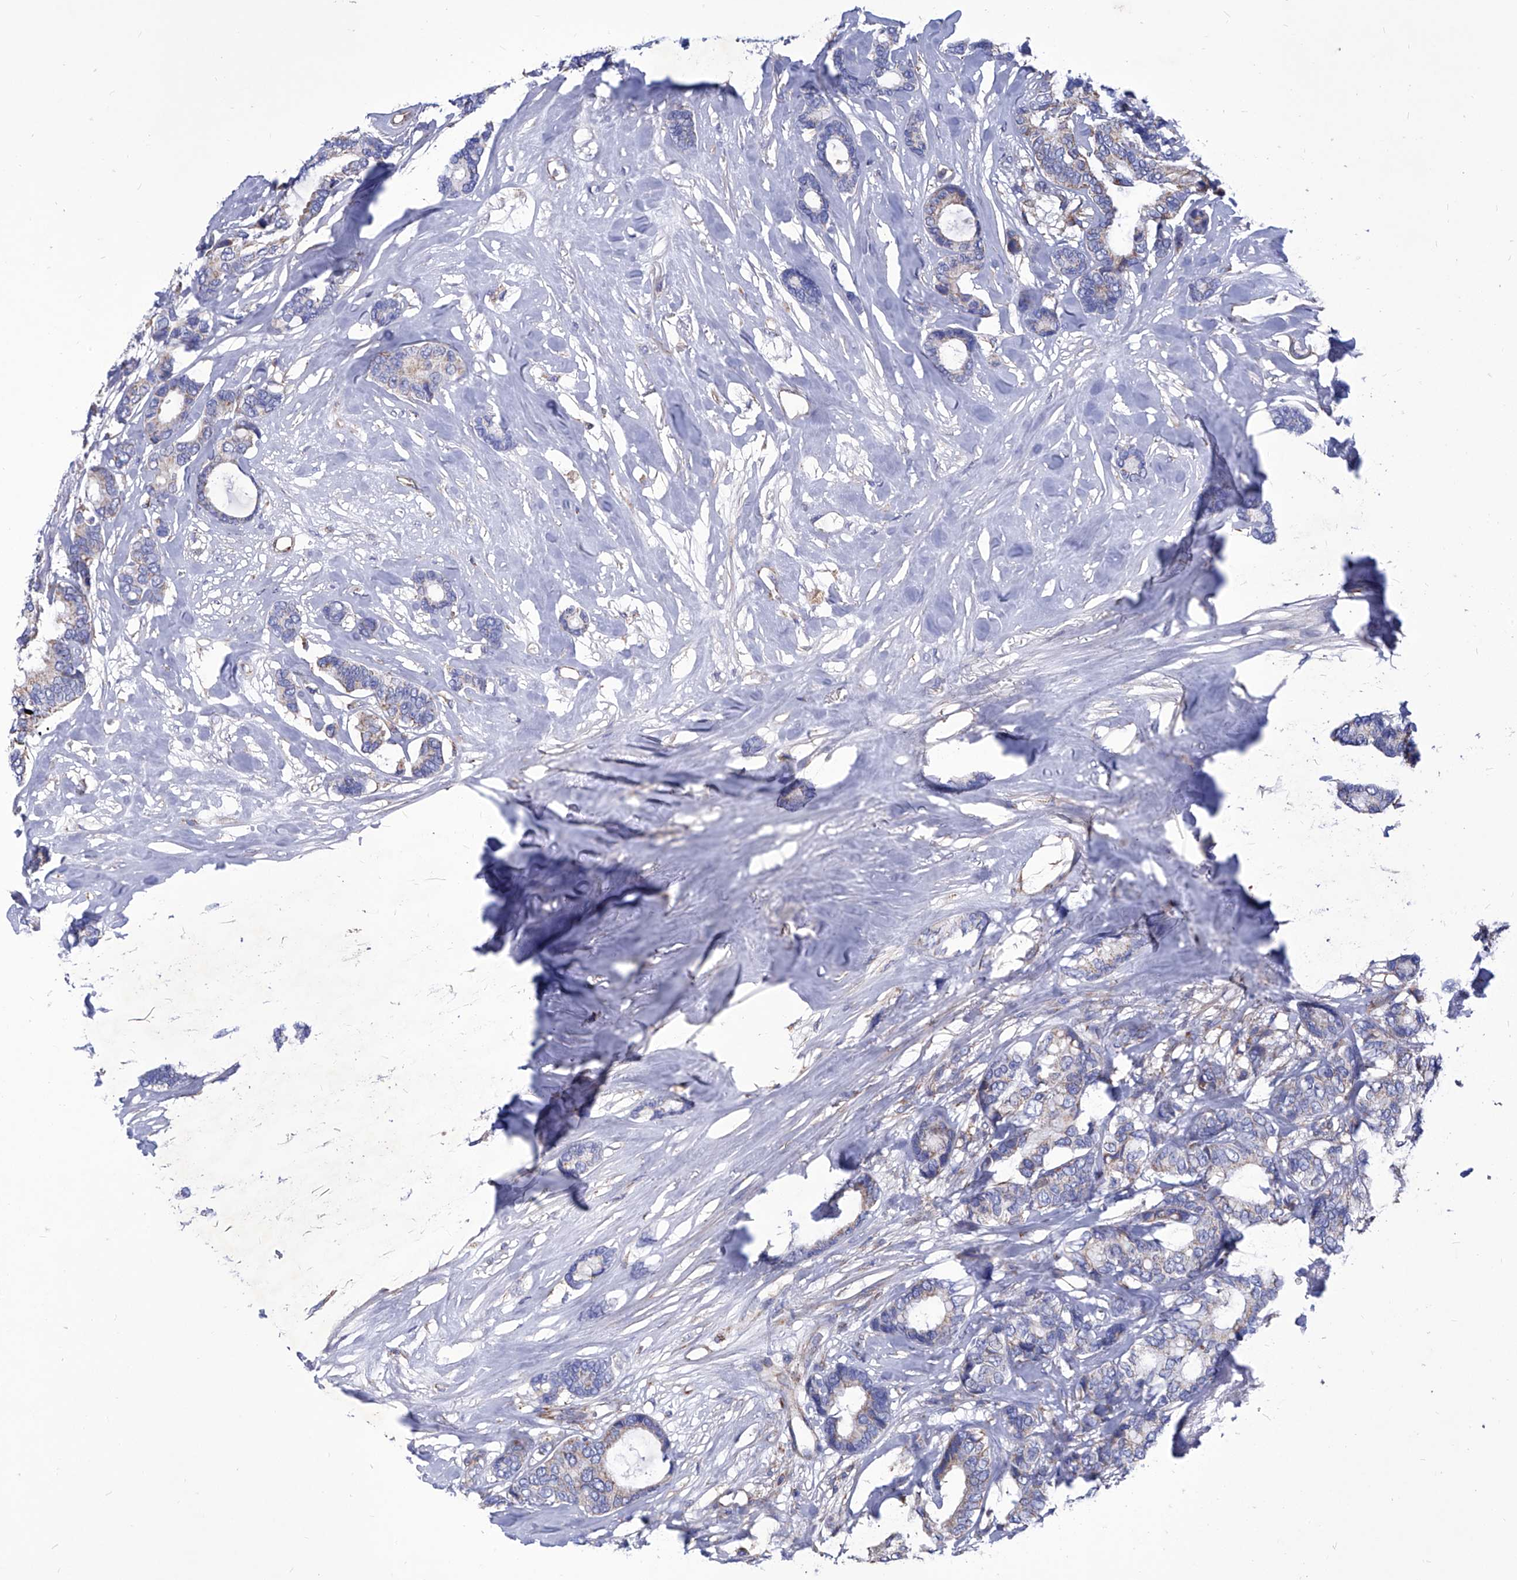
{"staining": {"intensity": "weak", "quantity": "25%-75%", "location": "cytoplasmic/membranous"}, "tissue": "breast cancer", "cell_type": "Tumor cells", "image_type": "cancer", "snomed": [{"axis": "morphology", "description": "Duct carcinoma"}, {"axis": "topography", "description": "Breast"}], "caption": "IHC image of neoplastic tissue: breast cancer (invasive ductal carcinoma) stained using IHC reveals low levels of weak protein expression localized specifically in the cytoplasmic/membranous of tumor cells, appearing as a cytoplasmic/membranous brown color.", "gene": "HRNR", "patient": {"sex": "female", "age": 87}}